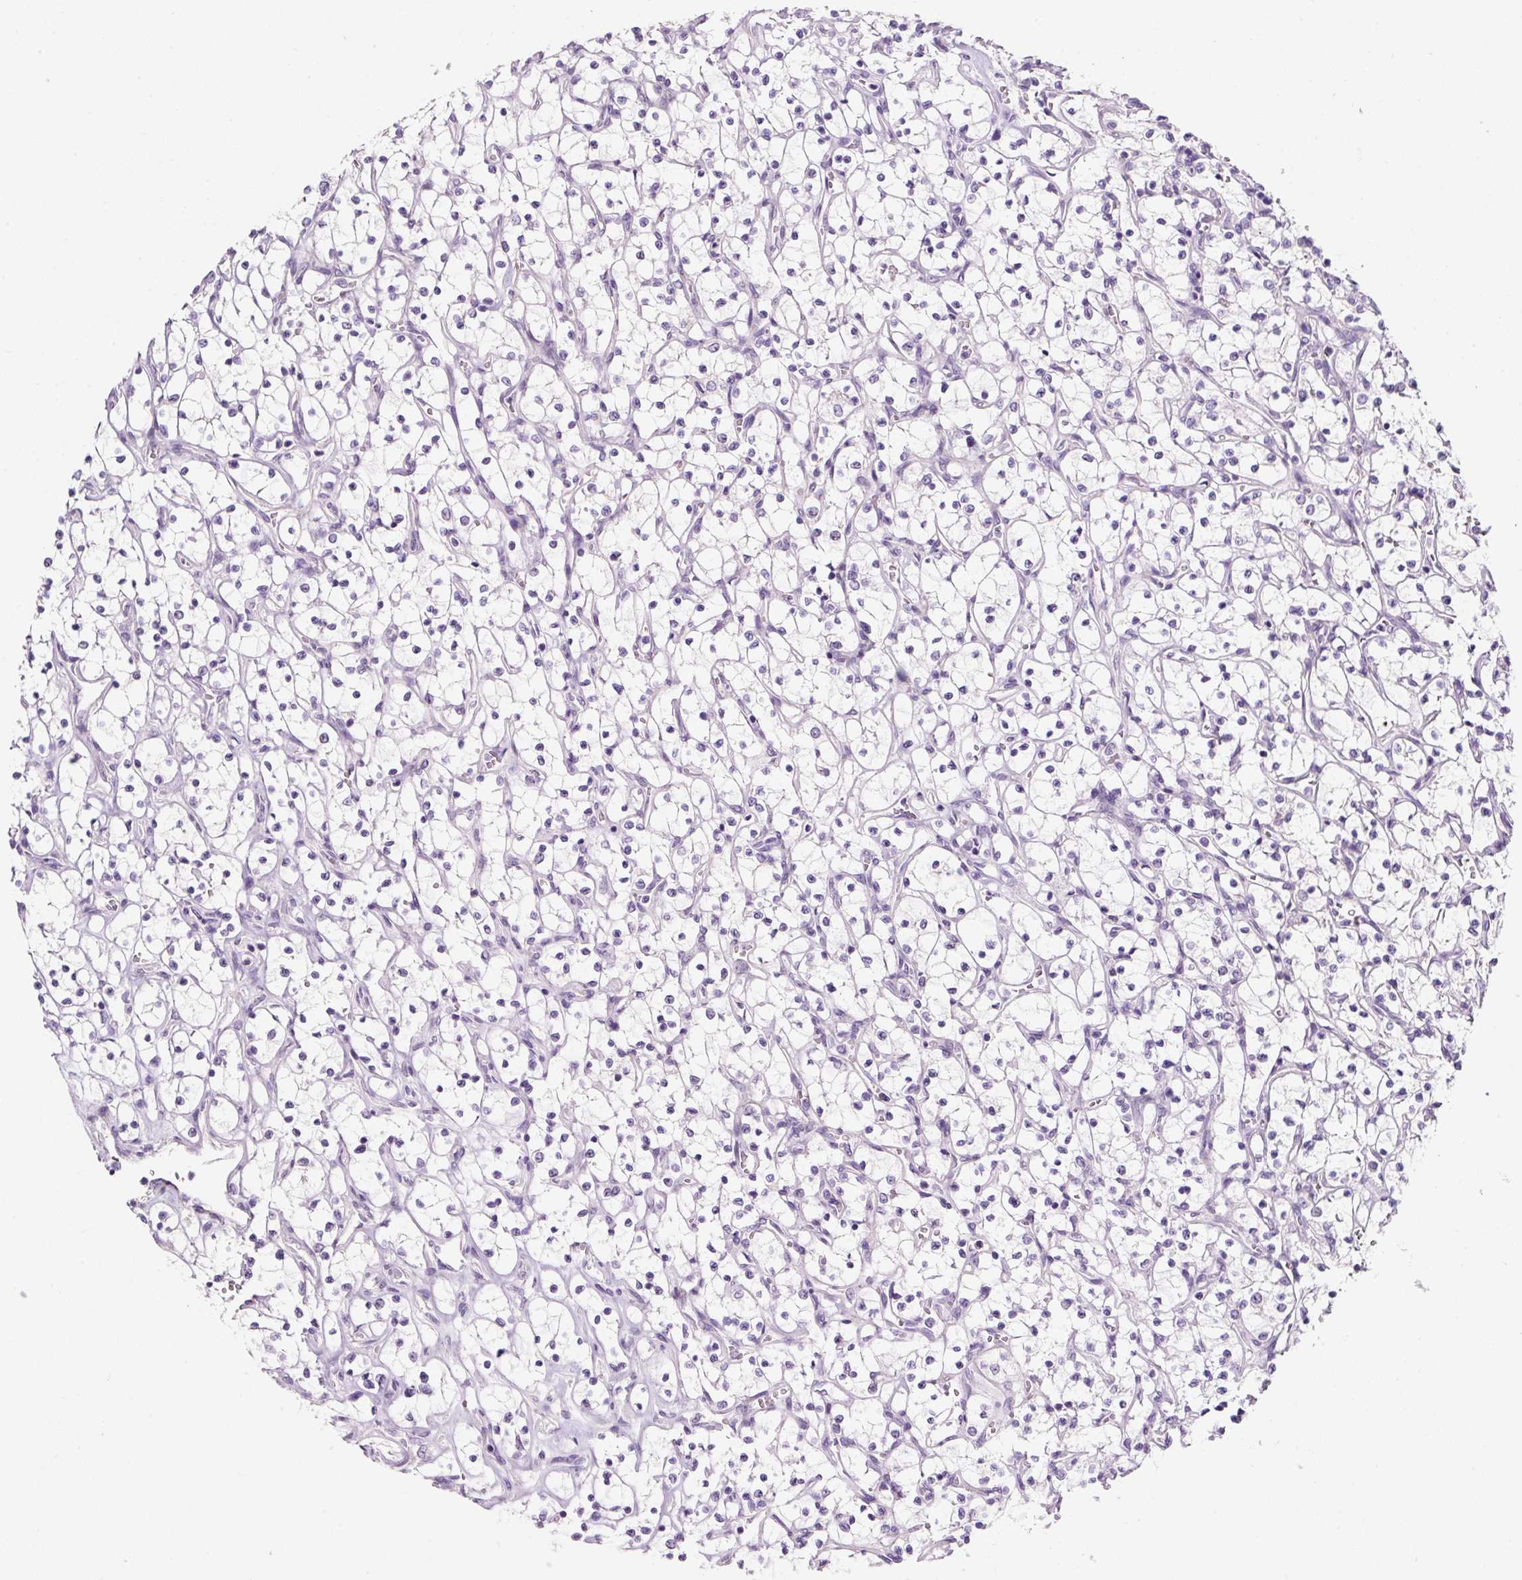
{"staining": {"intensity": "negative", "quantity": "none", "location": "none"}, "tissue": "renal cancer", "cell_type": "Tumor cells", "image_type": "cancer", "snomed": [{"axis": "morphology", "description": "Adenocarcinoma, NOS"}, {"axis": "topography", "description": "Kidney"}], "caption": "Human renal cancer stained for a protein using IHC shows no staining in tumor cells.", "gene": "SYP", "patient": {"sex": "female", "age": 69}}